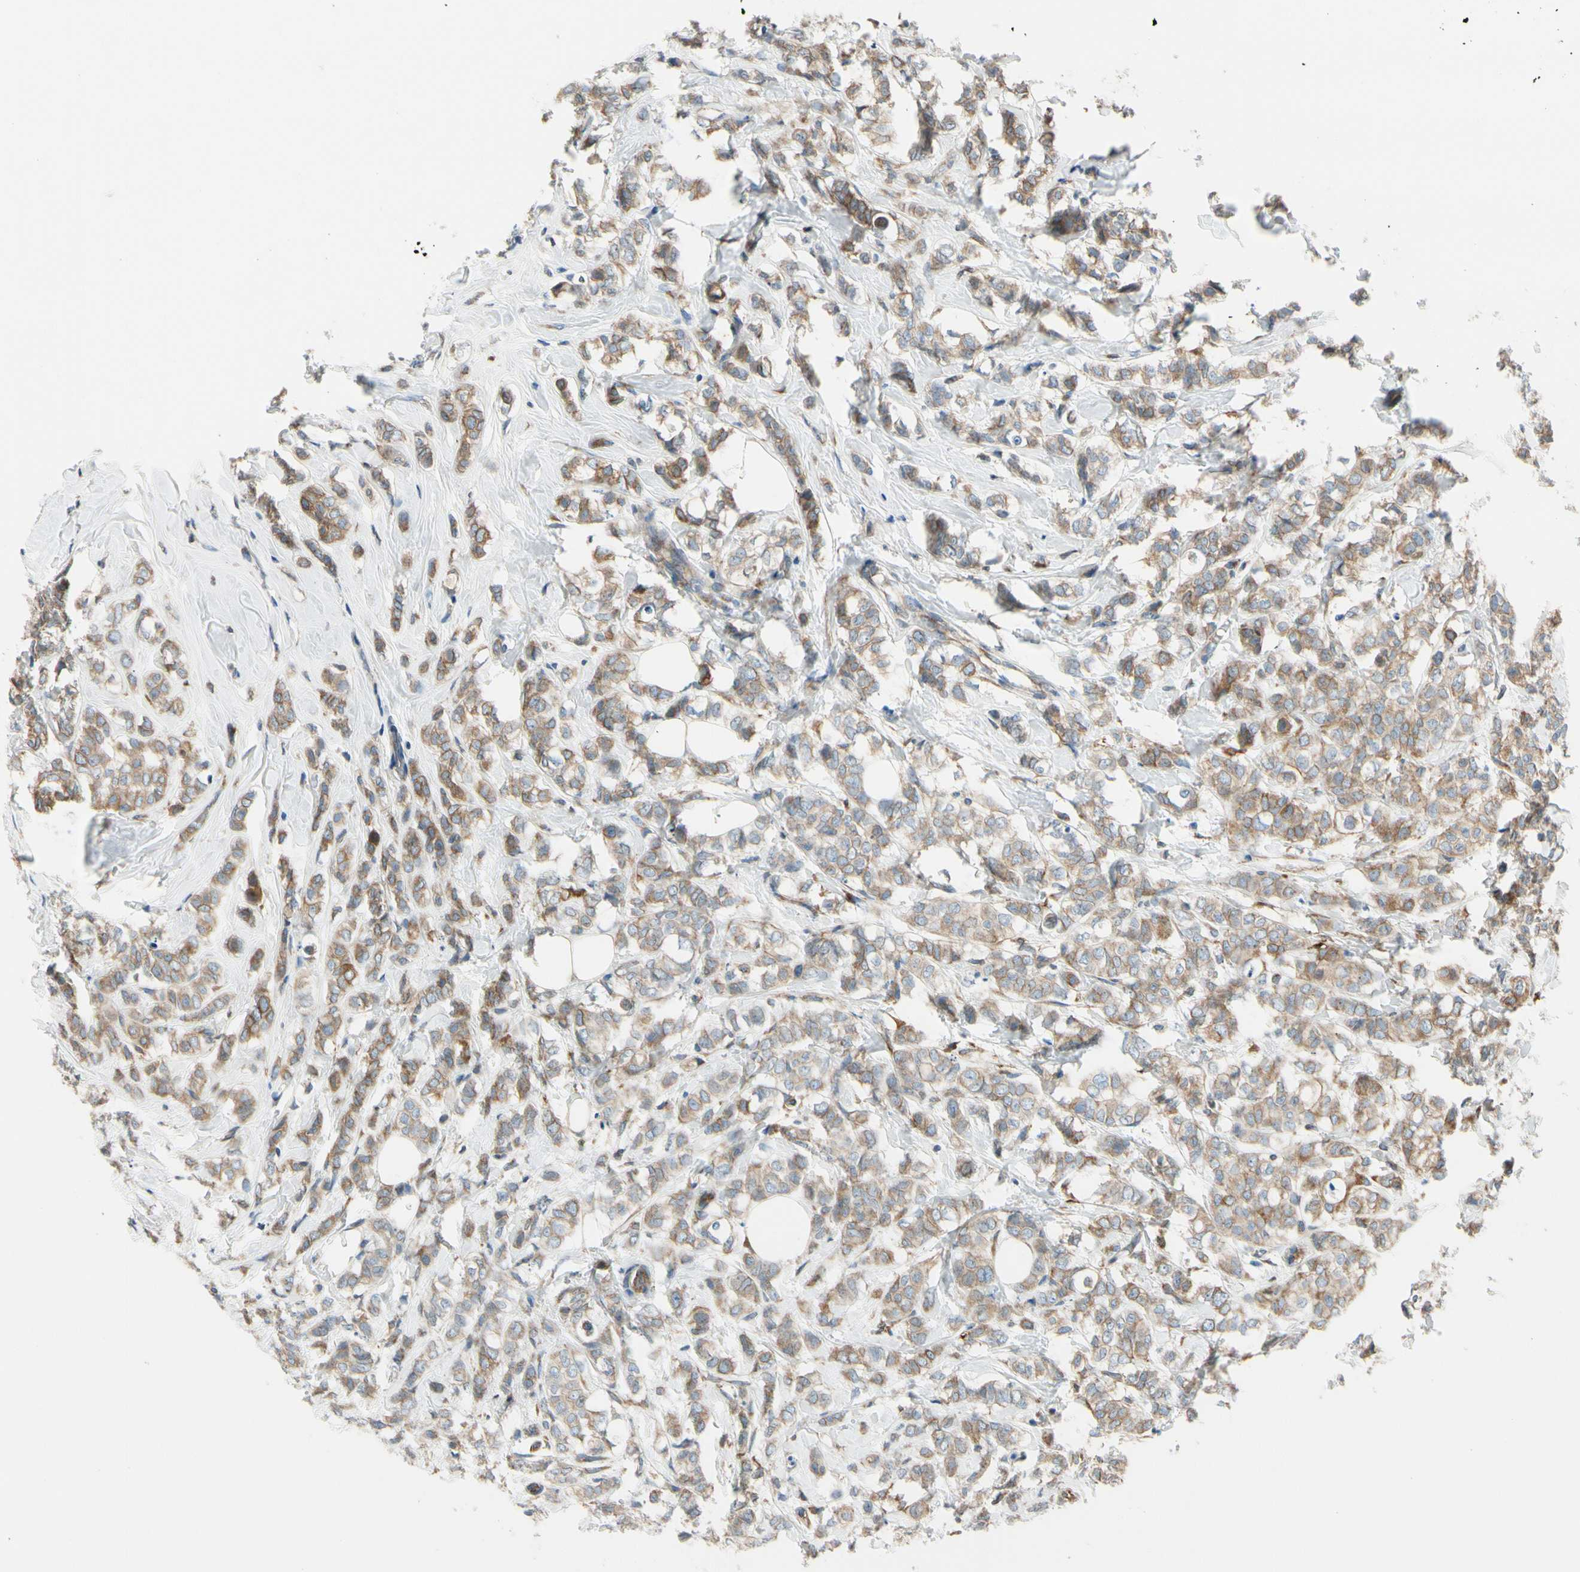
{"staining": {"intensity": "moderate", "quantity": ">75%", "location": "cytoplasmic/membranous"}, "tissue": "breast cancer", "cell_type": "Tumor cells", "image_type": "cancer", "snomed": [{"axis": "morphology", "description": "Lobular carcinoma"}, {"axis": "topography", "description": "Breast"}], "caption": "A brown stain labels moderate cytoplasmic/membranous staining of a protein in breast lobular carcinoma tumor cells. (brown staining indicates protein expression, while blue staining denotes nuclei).", "gene": "CLCC1", "patient": {"sex": "female", "age": 60}}